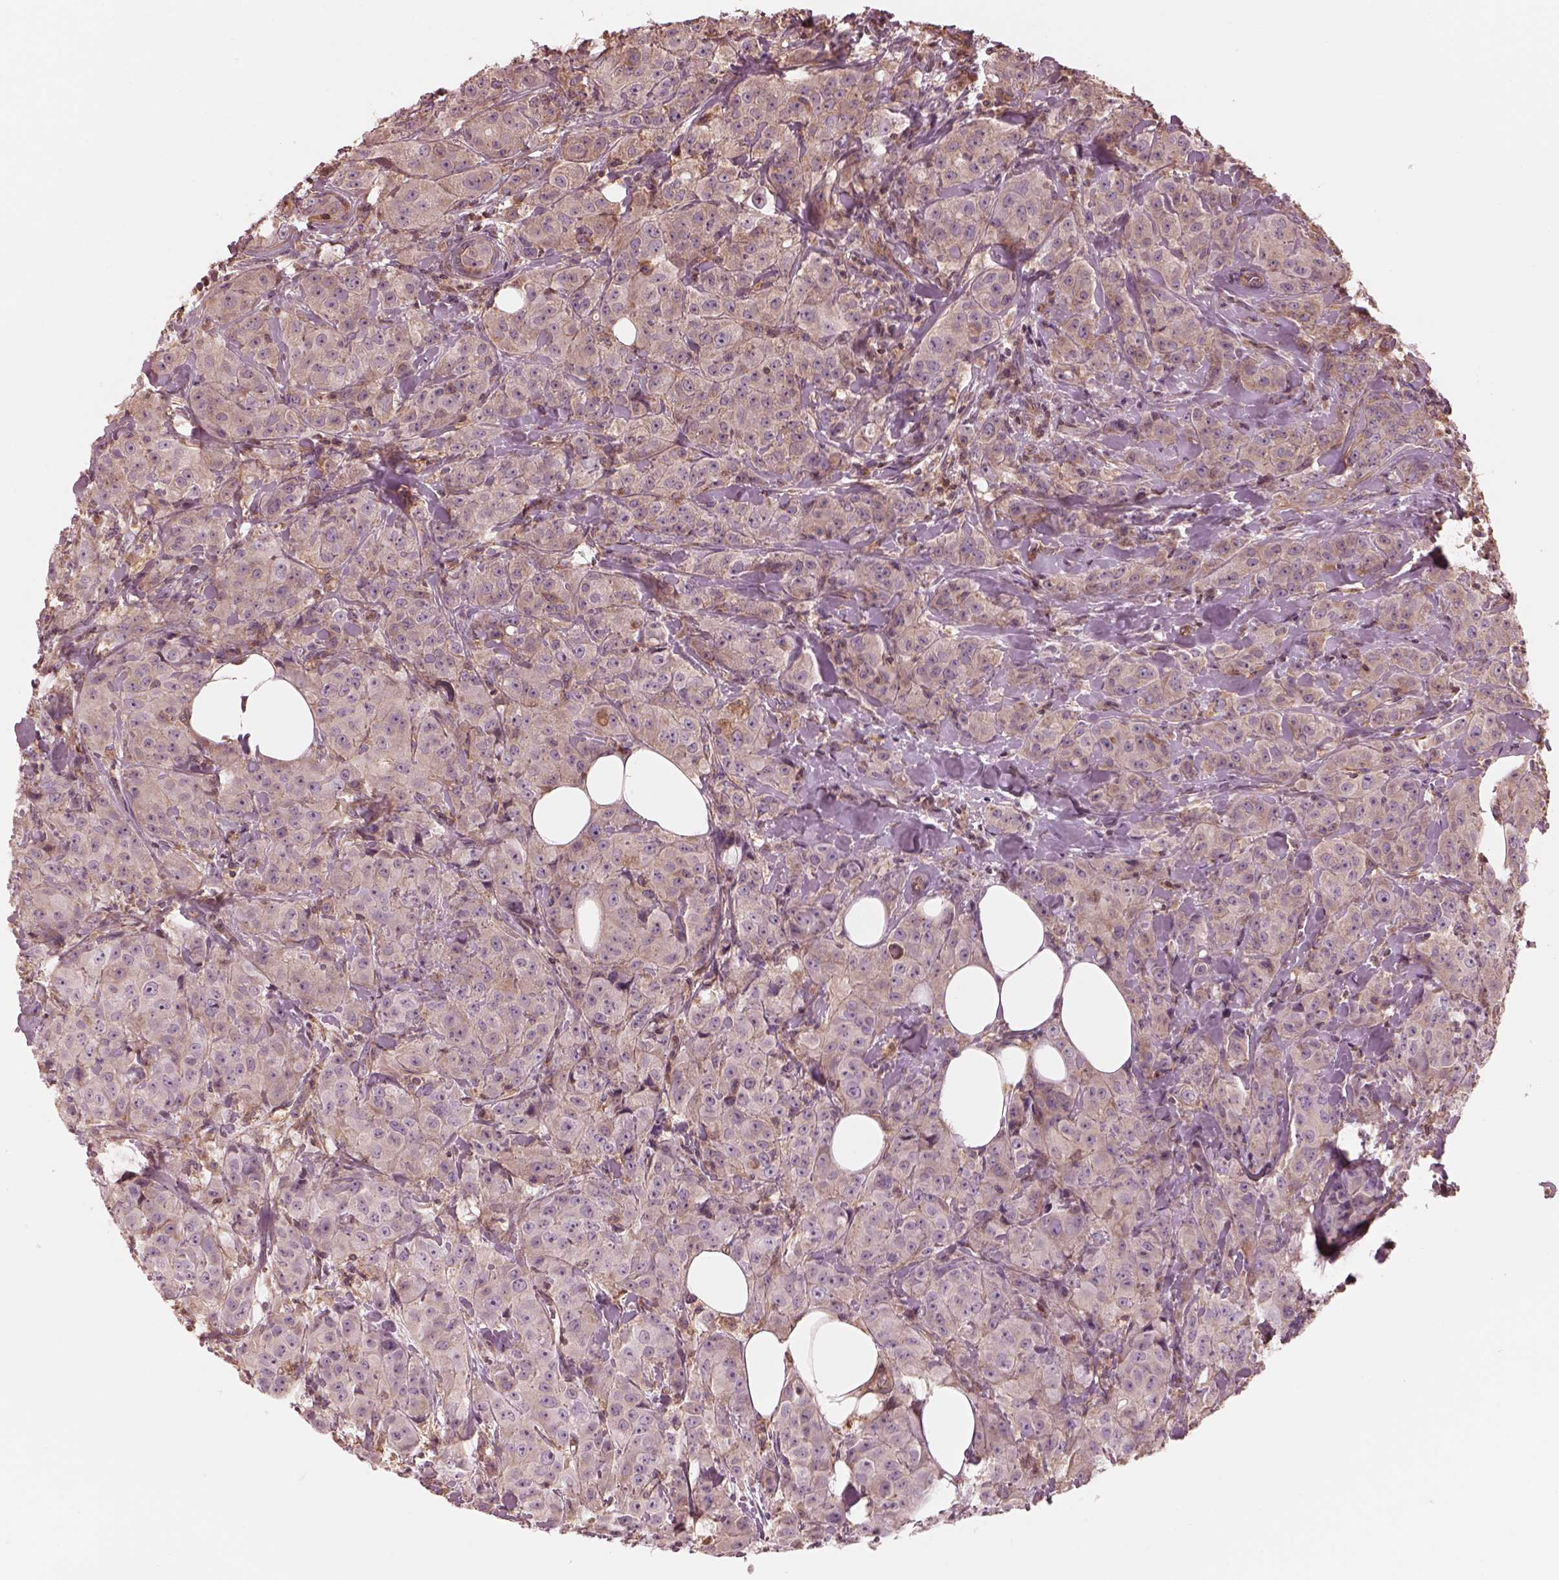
{"staining": {"intensity": "weak", "quantity": ">75%", "location": "cytoplasmic/membranous"}, "tissue": "breast cancer", "cell_type": "Tumor cells", "image_type": "cancer", "snomed": [{"axis": "morphology", "description": "Duct carcinoma"}, {"axis": "topography", "description": "Breast"}], "caption": "Immunohistochemistry of human breast cancer (intraductal carcinoma) reveals low levels of weak cytoplasmic/membranous staining in approximately >75% of tumor cells.", "gene": "STK33", "patient": {"sex": "female", "age": 43}}